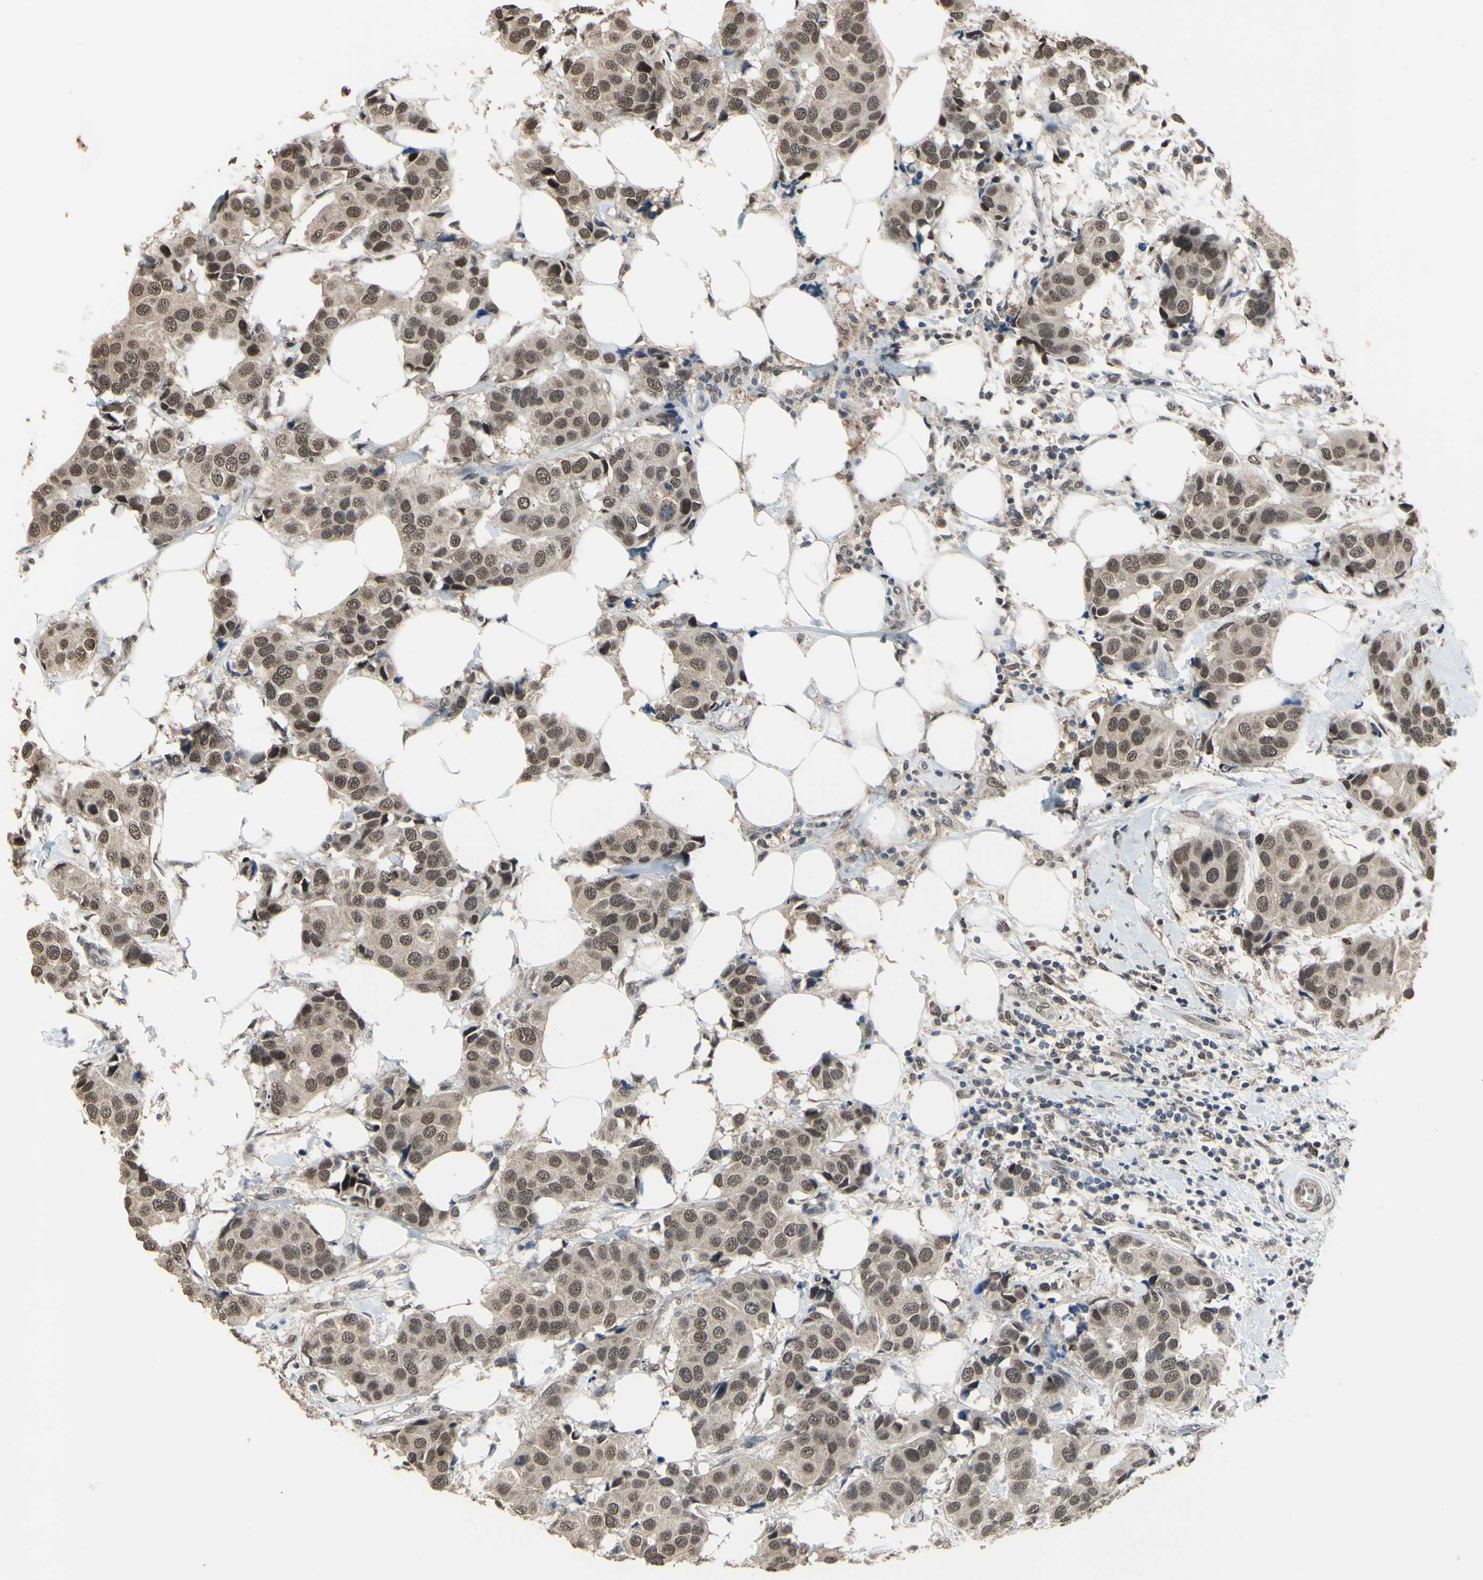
{"staining": {"intensity": "moderate", "quantity": ">75%", "location": "nuclear"}, "tissue": "breast cancer", "cell_type": "Tumor cells", "image_type": "cancer", "snomed": [{"axis": "morphology", "description": "Normal tissue, NOS"}, {"axis": "morphology", "description": "Duct carcinoma"}, {"axis": "topography", "description": "Breast"}], "caption": "The histopathology image displays a brown stain indicating the presence of a protein in the nuclear of tumor cells in breast cancer (intraductal carcinoma). (IHC, brightfield microscopy, high magnification).", "gene": "ZNF174", "patient": {"sex": "female", "age": 39}}